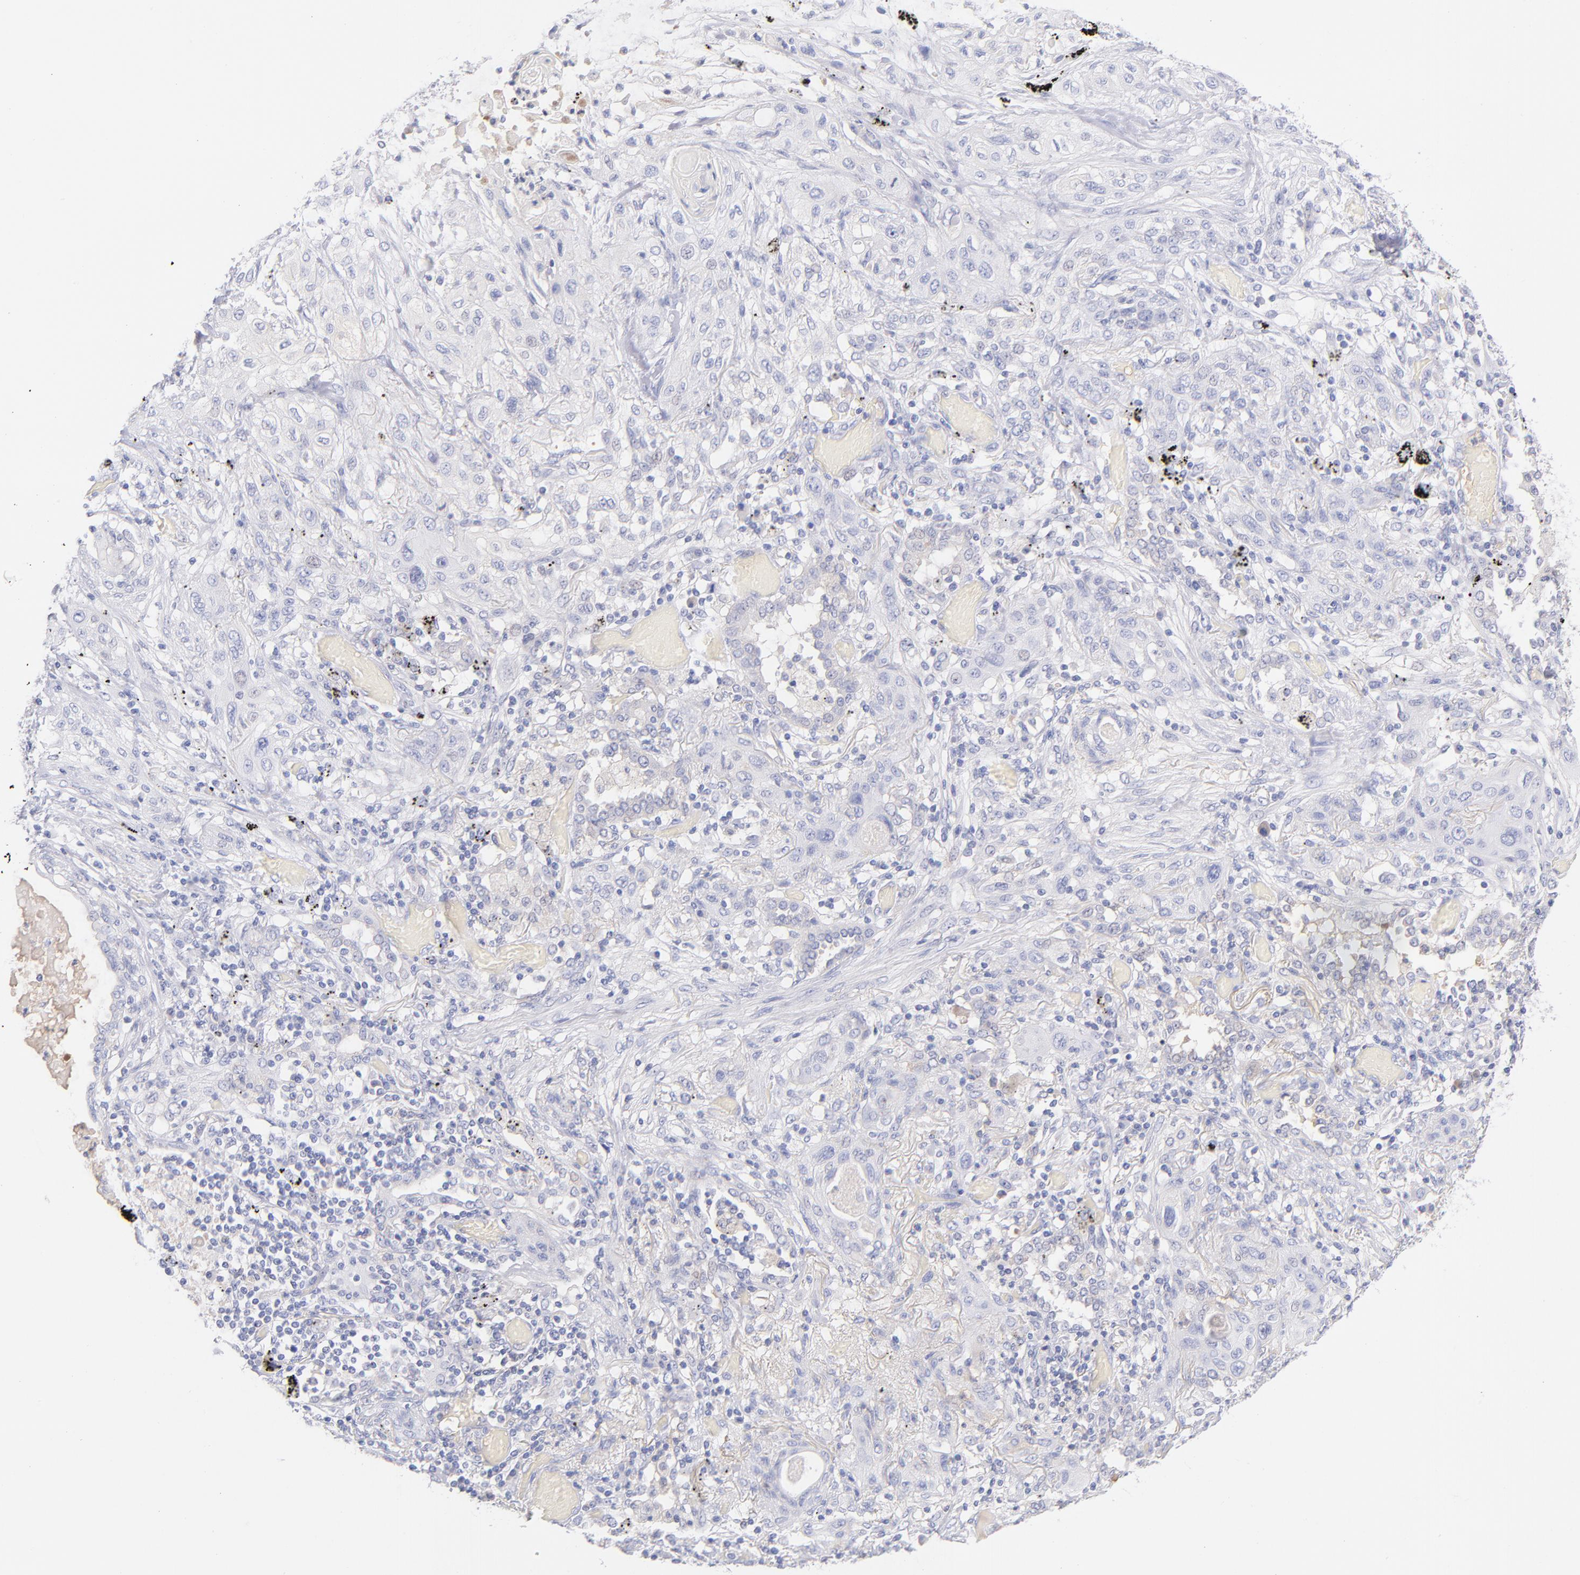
{"staining": {"intensity": "negative", "quantity": "none", "location": "none"}, "tissue": "lung cancer", "cell_type": "Tumor cells", "image_type": "cancer", "snomed": [{"axis": "morphology", "description": "Squamous cell carcinoma, NOS"}, {"axis": "topography", "description": "Lung"}], "caption": "Lung cancer was stained to show a protein in brown. There is no significant expression in tumor cells. (DAB (3,3'-diaminobenzidine) immunohistochemistry (IHC), high magnification).", "gene": "HP", "patient": {"sex": "female", "age": 47}}